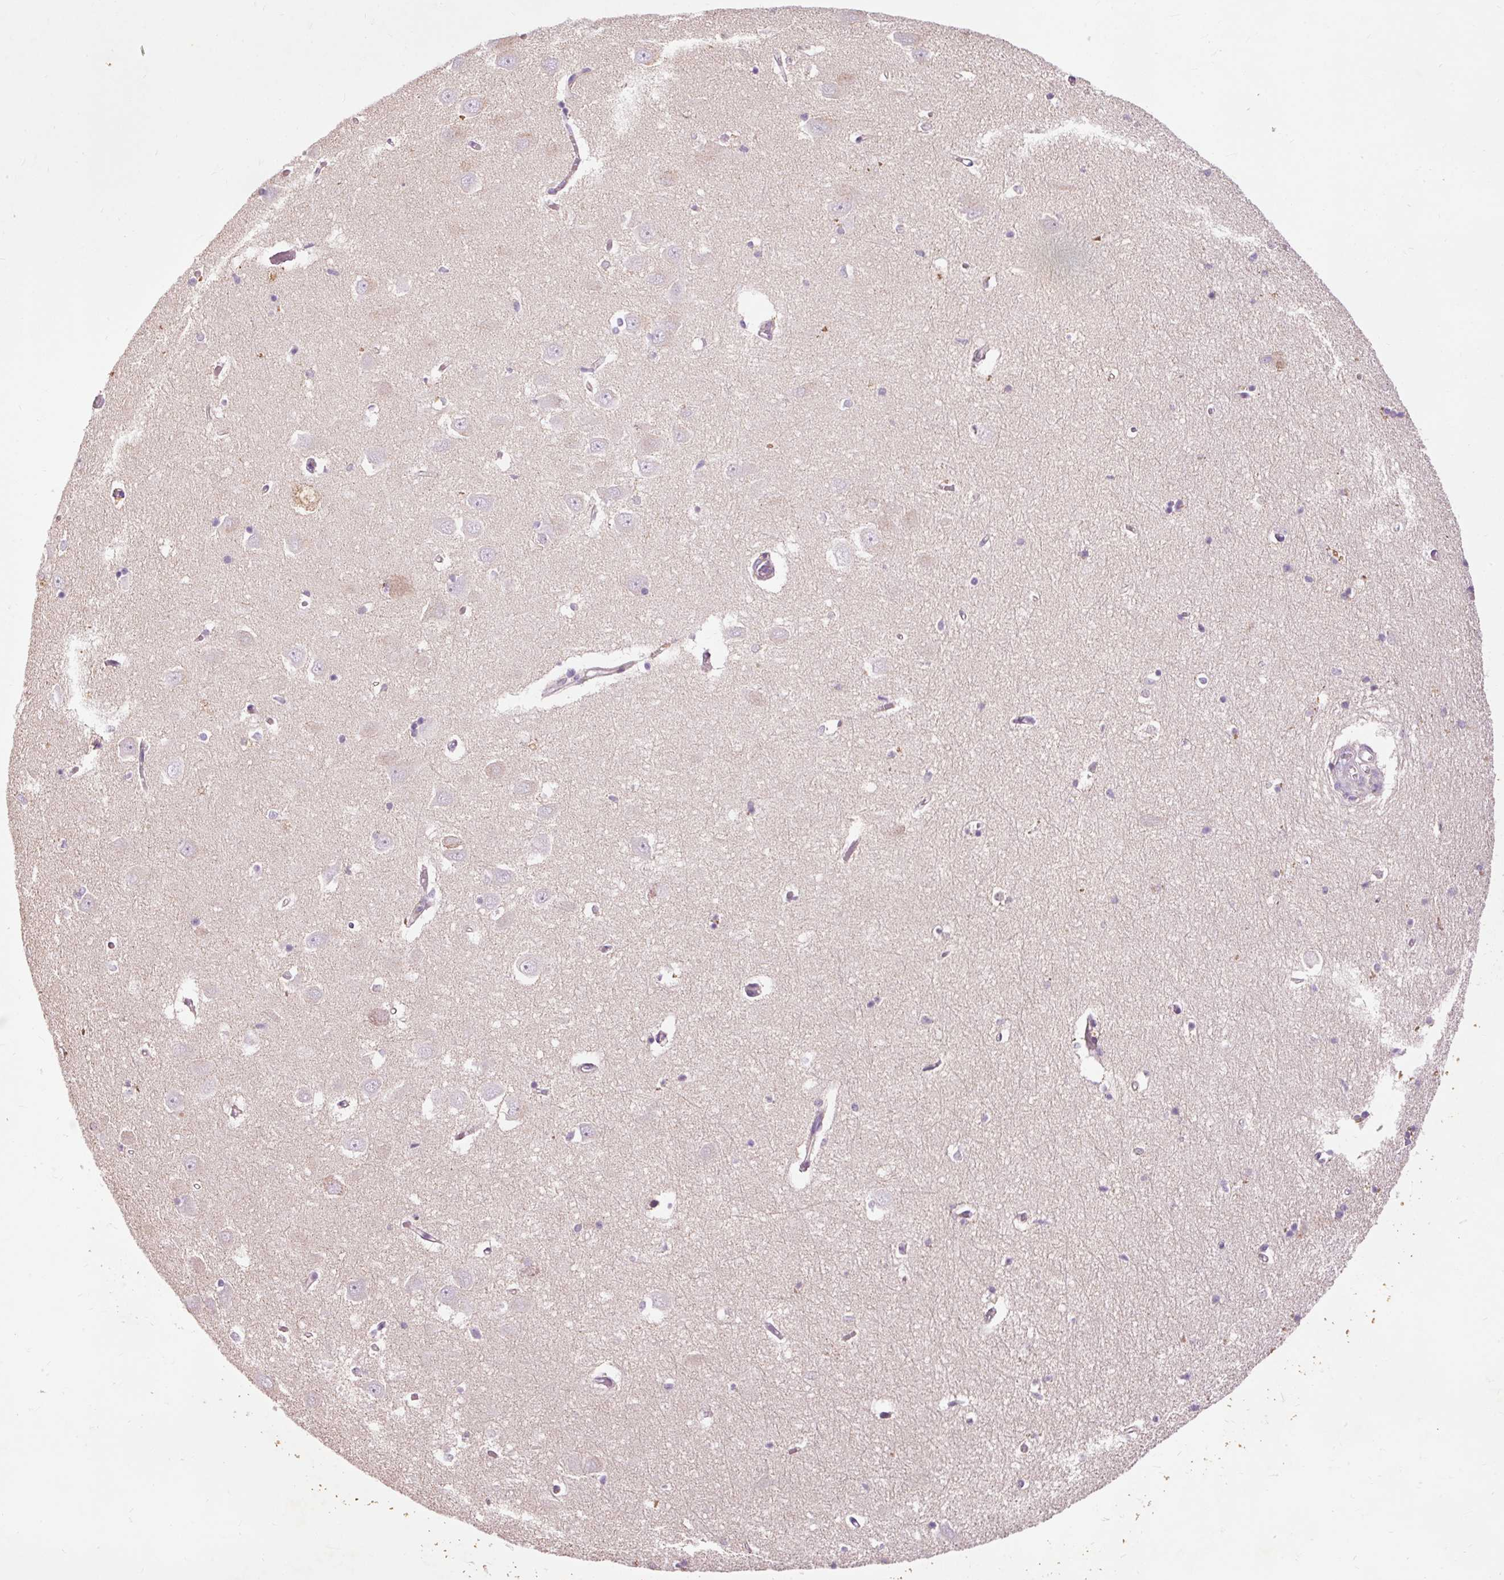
{"staining": {"intensity": "negative", "quantity": "none", "location": "none"}, "tissue": "hippocampus", "cell_type": "Glial cells", "image_type": "normal", "snomed": [{"axis": "morphology", "description": "Normal tissue, NOS"}, {"axis": "topography", "description": "Hippocampus"}], "caption": "Immunohistochemical staining of normal hippocampus exhibits no significant staining in glial cells. The staining is performed using DAB (3,3'-diaminobenzidine) brown chromogen with nuclei counter-stained in using hematoxylin.", "gene": "PRDX5", "patient": {"sex": "male", "age": 70}}